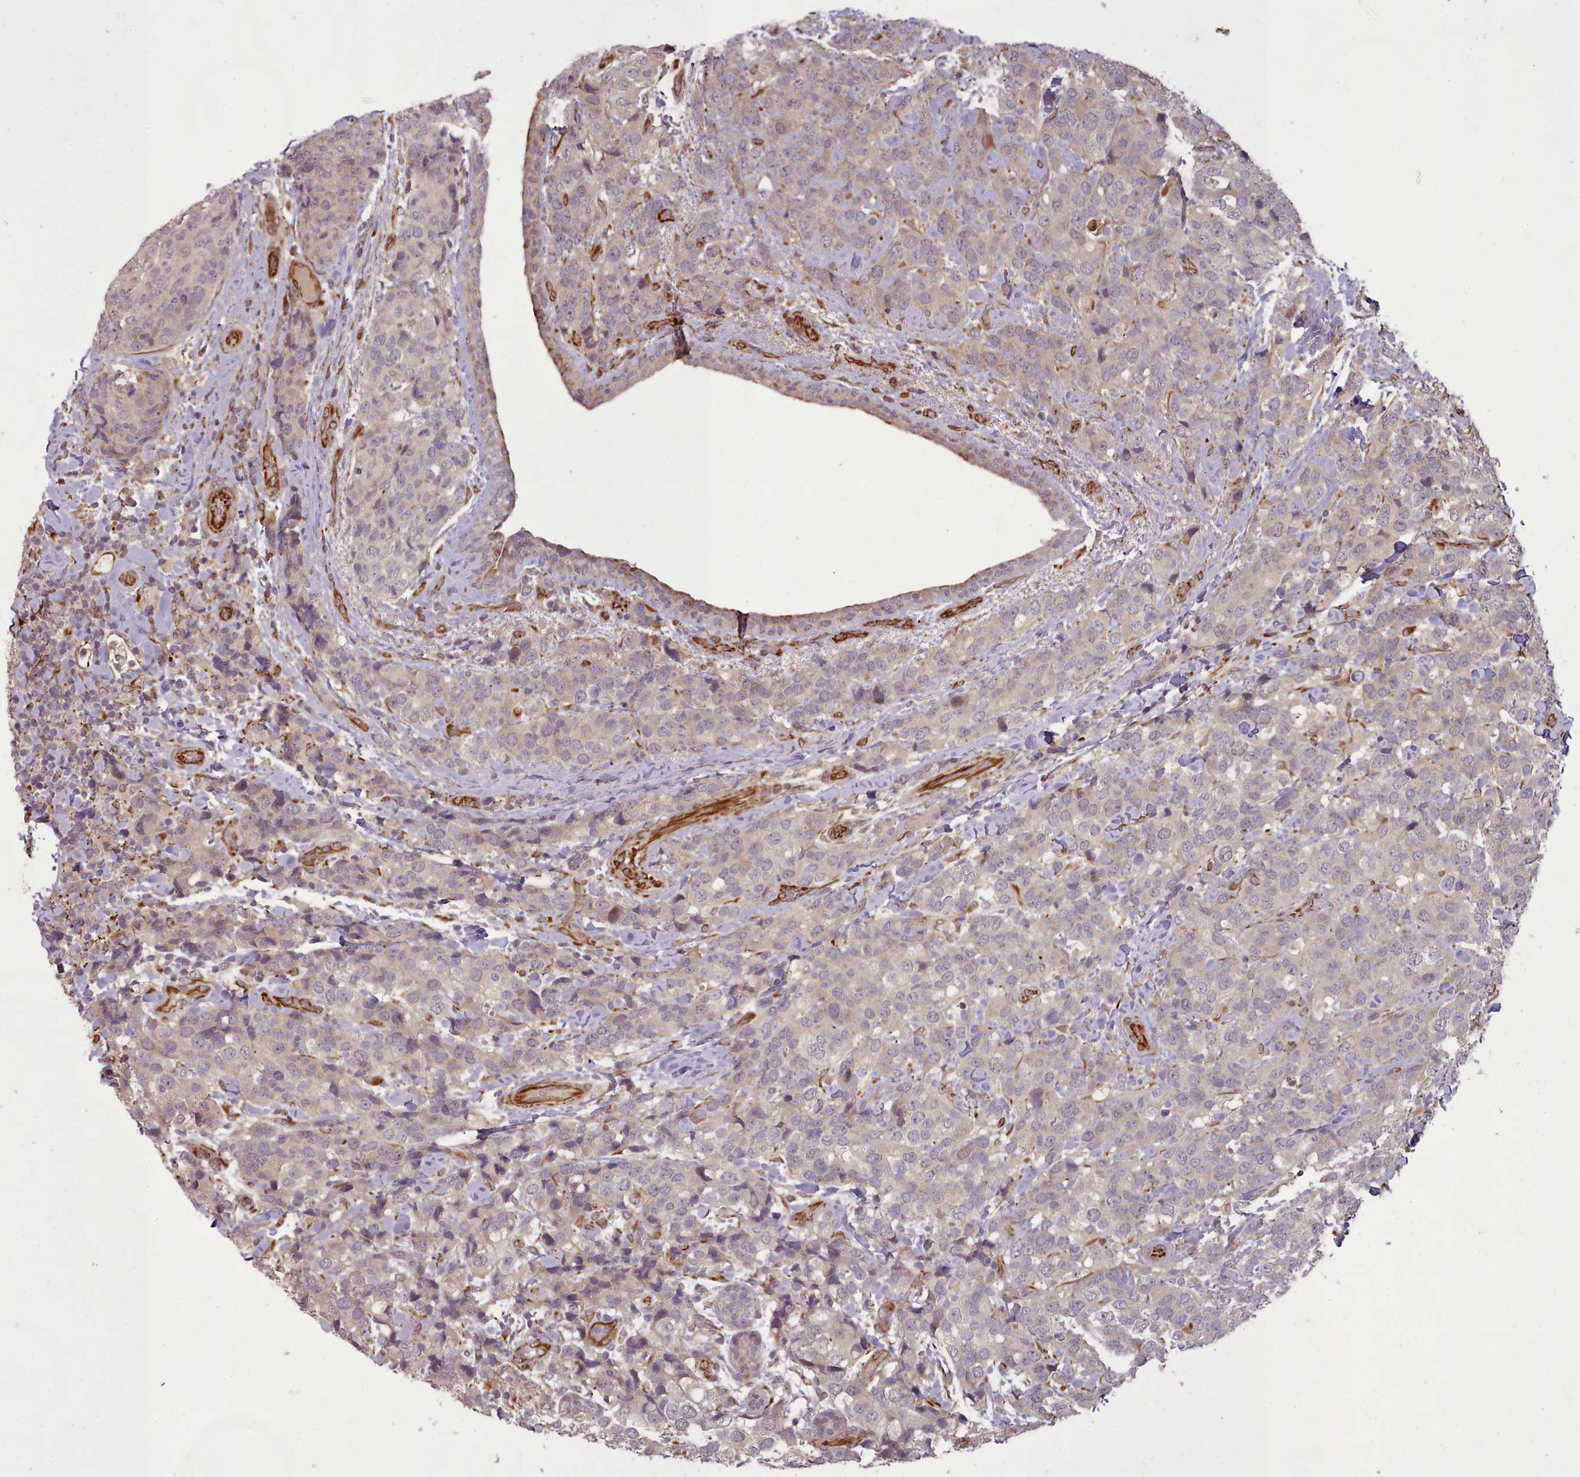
{"staining": {"intensity": "weak", "quantity": ">75%", "location": "cytoplasmic/membranous"}, "tissue": "breast cancer", "cell_type": "Tumor cells", "image_type": "cancer", "snomed": [{"axis": "morphology", "description": "Lobular carcinoma"}, {"axis": "topography", "description": "Breast"}], "caption": "The immunohistochemical stain shows weak cytoplasmic/membranous positivity in tumor cells of breast cancer (lobular carcinoma) tissue.", "gene": "GBGT1", "patient": {"sex": "female", "age": 59}}